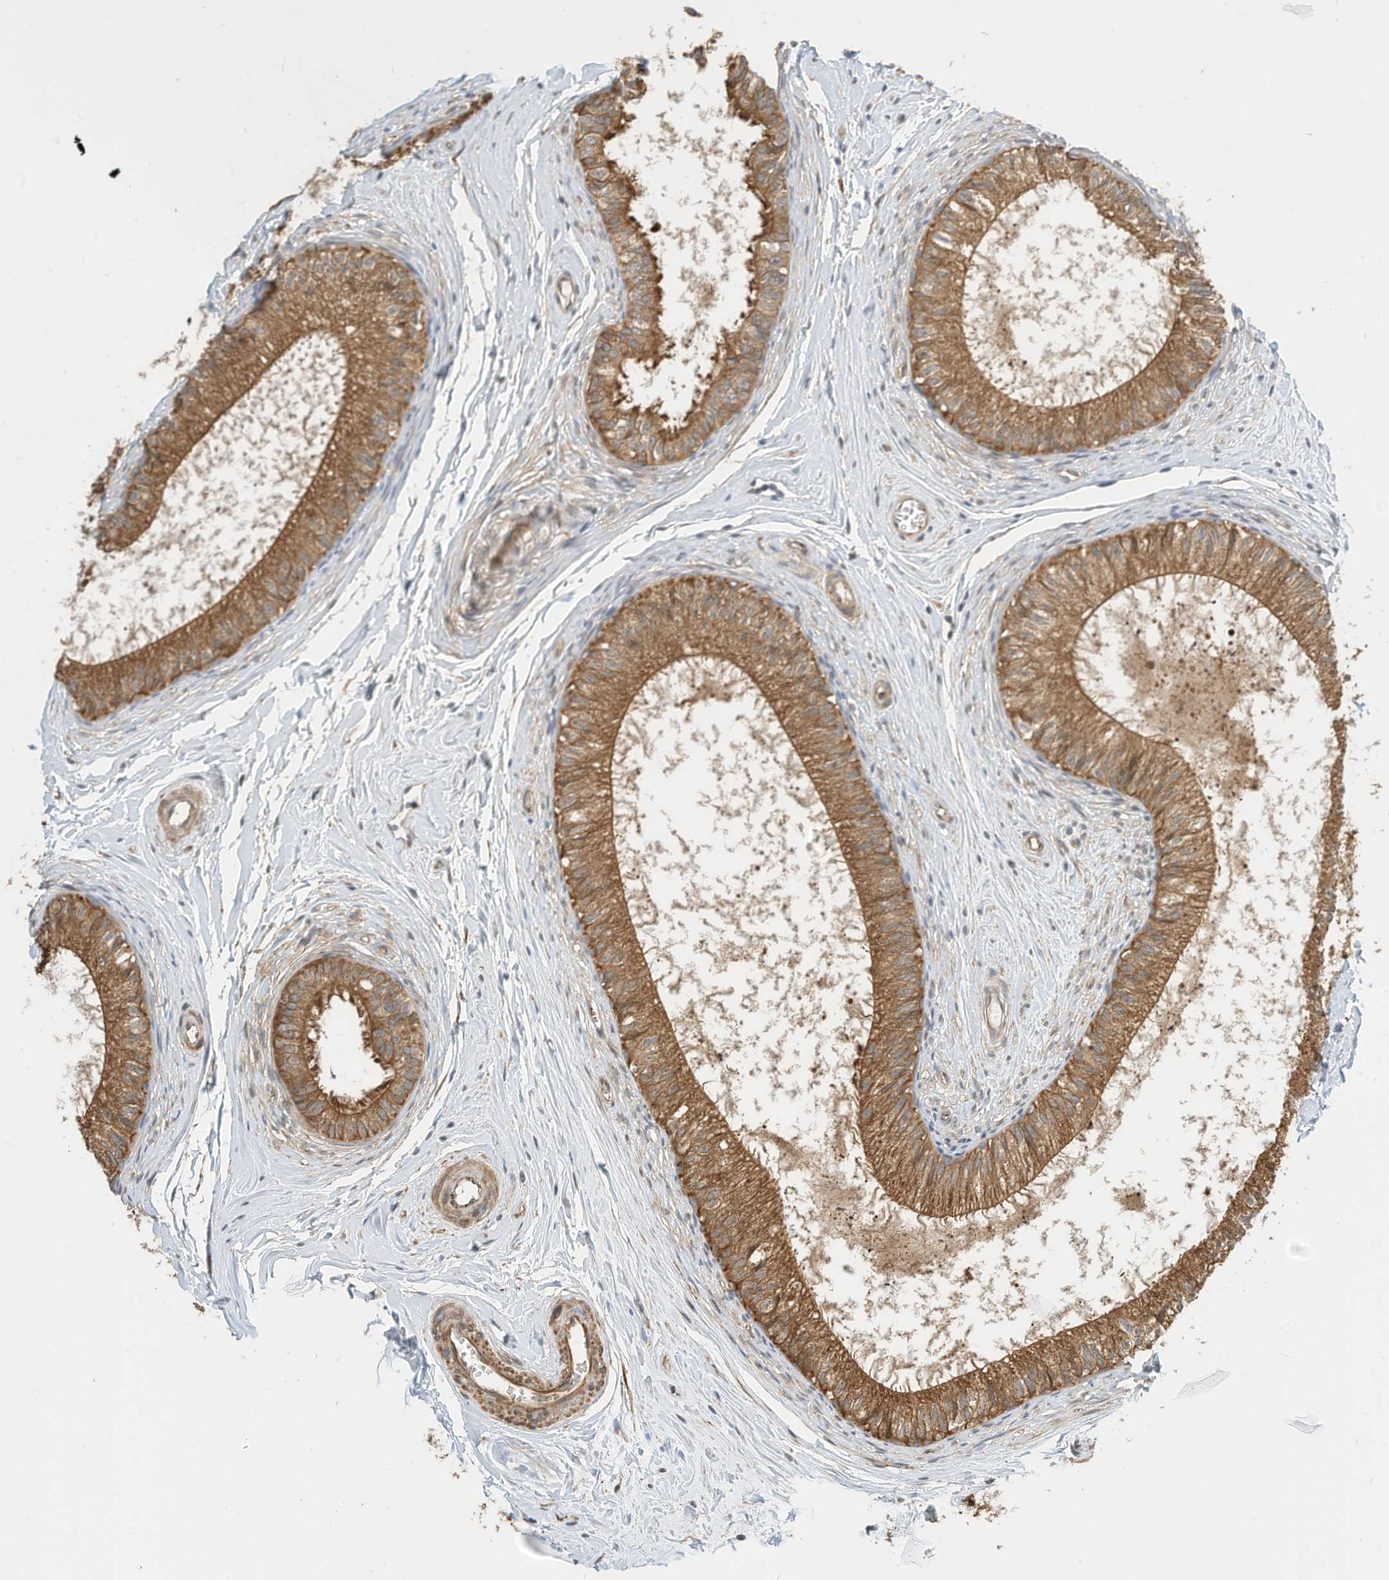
{"staining": {"intensity": "moderate", "quantity": ">75%", "location": "cytoplasmic/membranous"}, "tissue": "epididymis", "cell_type": "Glandular cells", "image_type": "normal", "snomed": [{"axis": "morphology", "description": "Normal tissue, NOS"}, {"axis": "topography", "description": "Epididymis"}], "caption": "Brown immunohistochemical staining in normal human epididymis exhibits moderate cytoplasmic/membranous expression in about >75% of glandular cells.", "gene": "OFD1", "patient": {"sex": "male", "age": 34}}